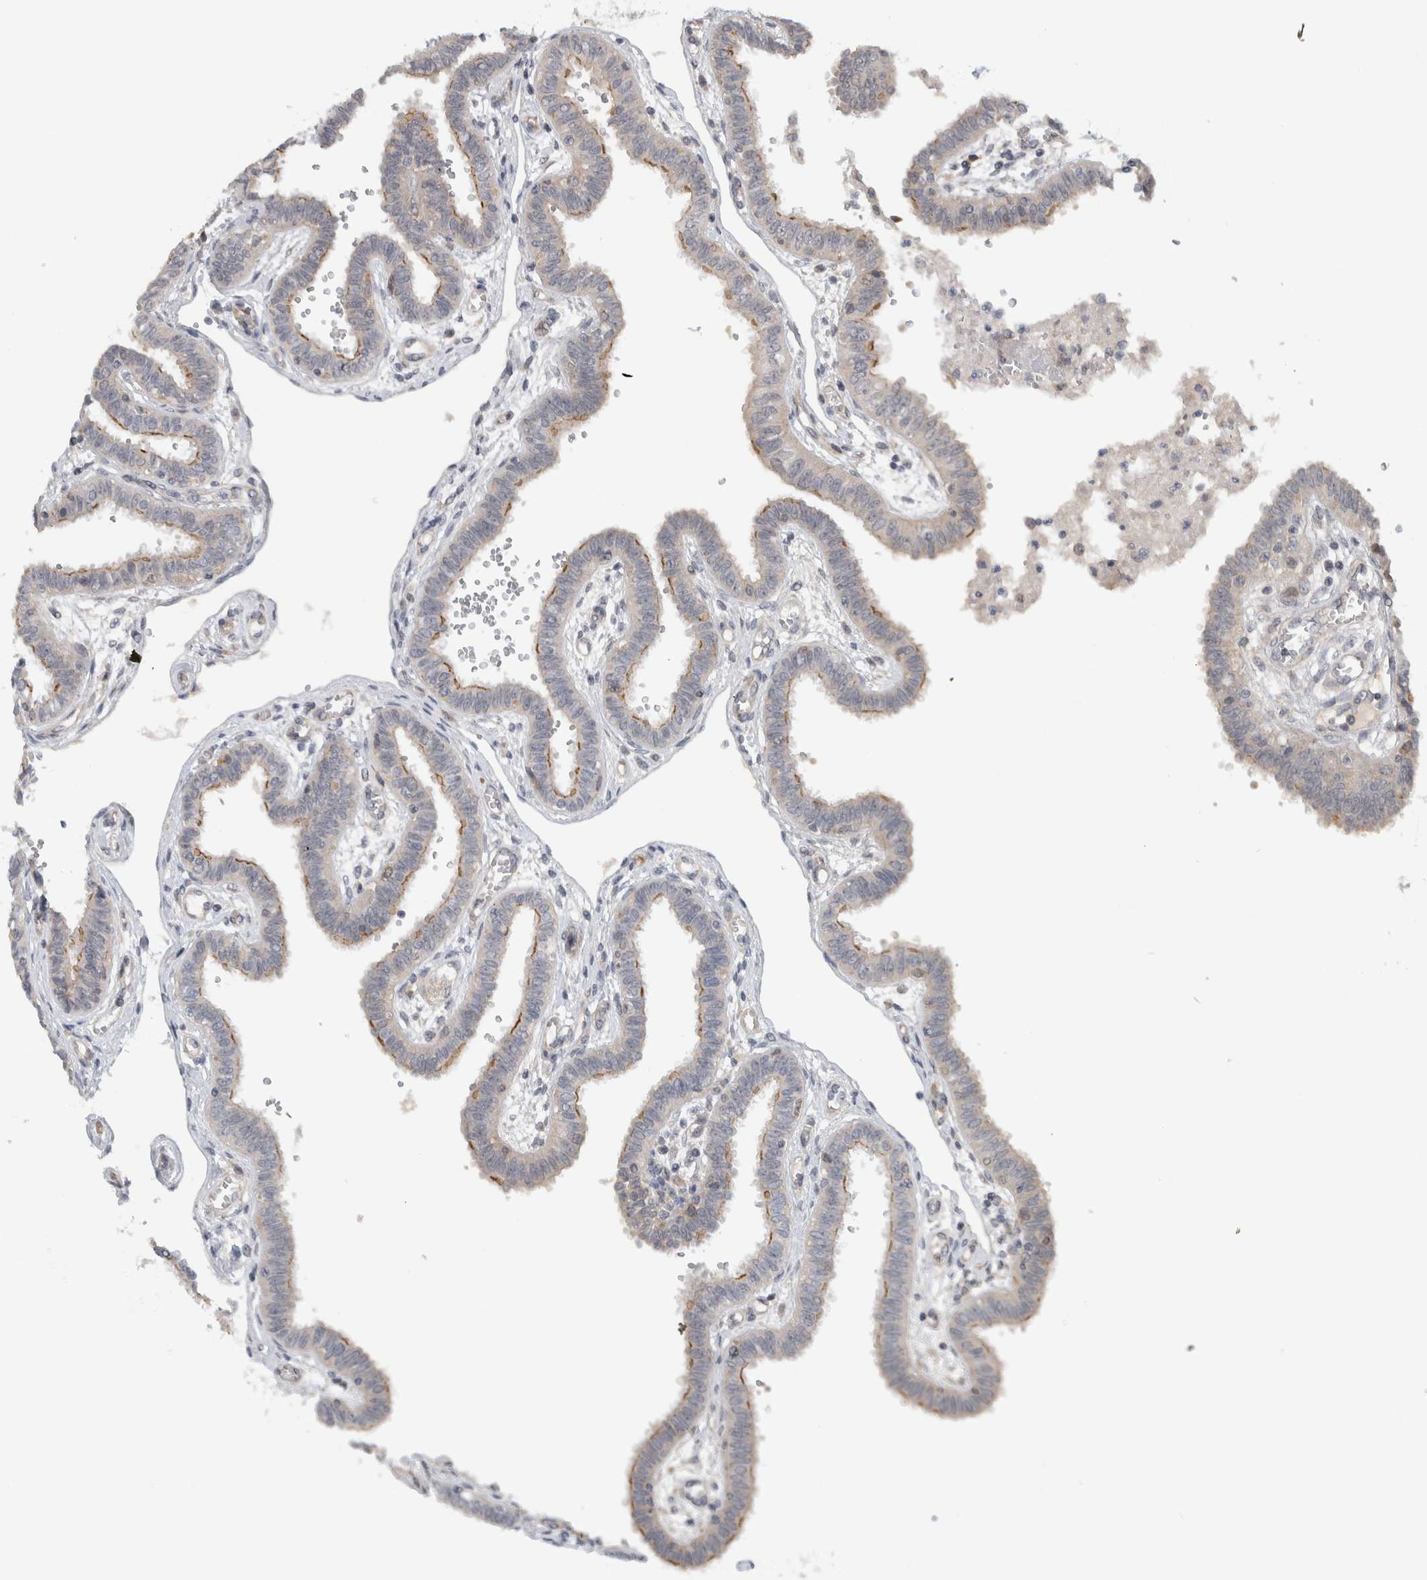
{"staining": {"intensity": "moderate", "quantity": ">75%", "location": "cytoplasmic/membranous"}, "tissue": "fallopian tube", "cell_type": "Glandular cells", "image_type": "normal", "snomed": [{"axis": "morphology", "description": "Normal tissue, NOS"}, {"axis": "topography", "description": "Fallopian tube"}], "caption": "Immunohistochemistry (IHC) (DAB) staining of normal human fallopian tube displays moderate cytoplasmic/membranous protein expression in about >75% of glandular cells.", "gene": "MPRIP", "patient": {"sex": "female", "age": 32}}